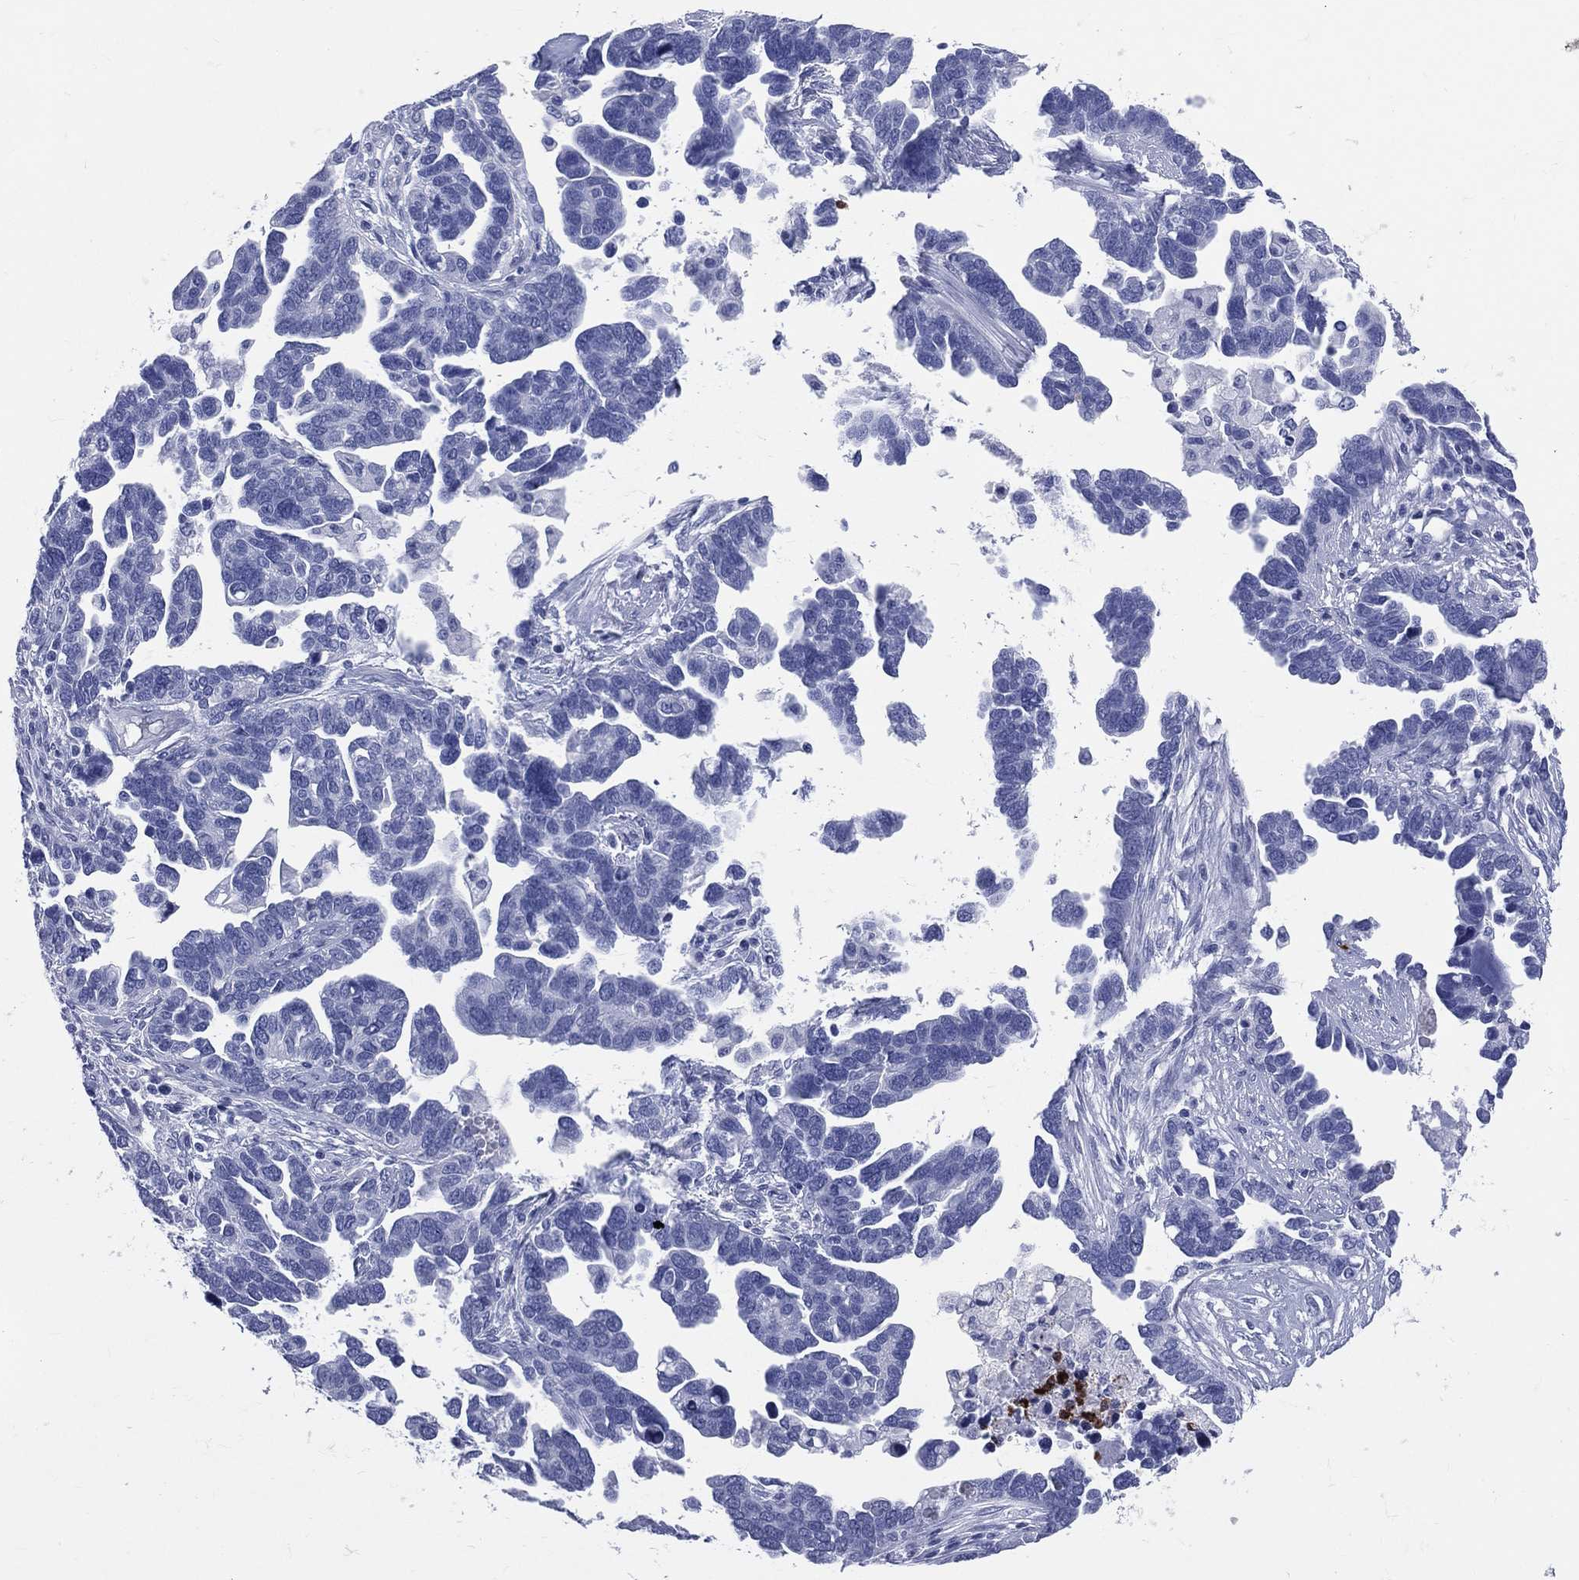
{"staining": {"intensity": "negative", "quantity": "none", "location": "none"}, "tissue": "ovarian cancer", "cell_type": "Tumor cells", "image_type": "cancer", "snomed": [{"axis": "morphology", "description": "Cystadenocarcinoma, serous, NOS"}, {"axis": "topography", "description": "Ovary"}], "caption": "Protein analysis of ovarian cancer (serous cystadenocarcinoma) reveals no significant expression in tumor cells.", "gene": "PGLYRP1", "patient": {"sex": "female", "age": 54}}